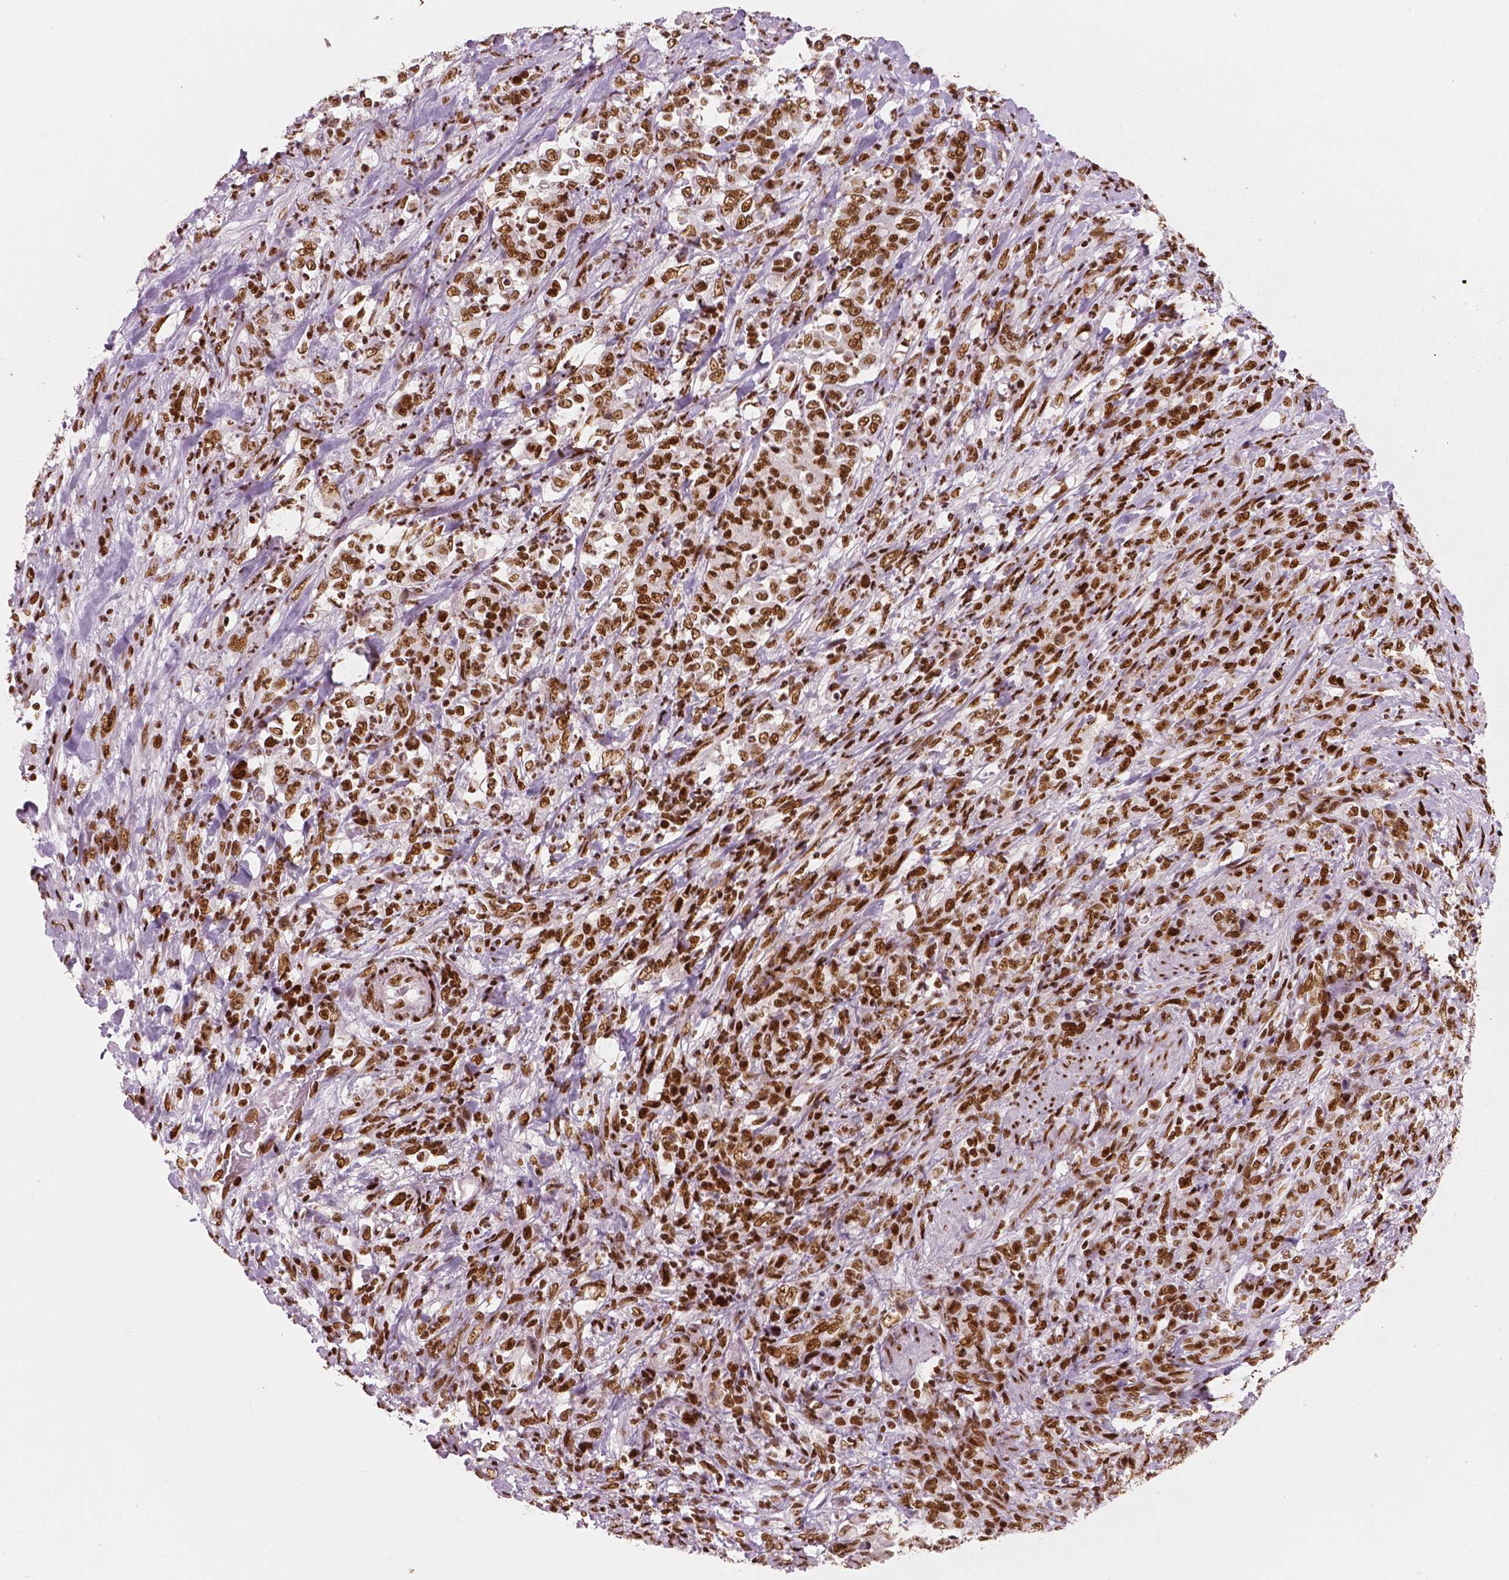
{"staining": {"intensity": "strong", "quantity": ">75%", "location": "nuclear"}, "tissue": "stomach cancer", "cell_type": "Tumor cells", "image_type": "cancer", "snomed": [{"axis": "morphology", "description": "Adenocarcinoma, NOS"}, {"axis": "topography", "description": "Stomach"}], "caption": "Protein expression analysis of human stomach cancer reveals strong nuclear positivity in about >75% of tumor cells.", "gene": "BRD4", "patient": {"sex": "female", "age": 79}}